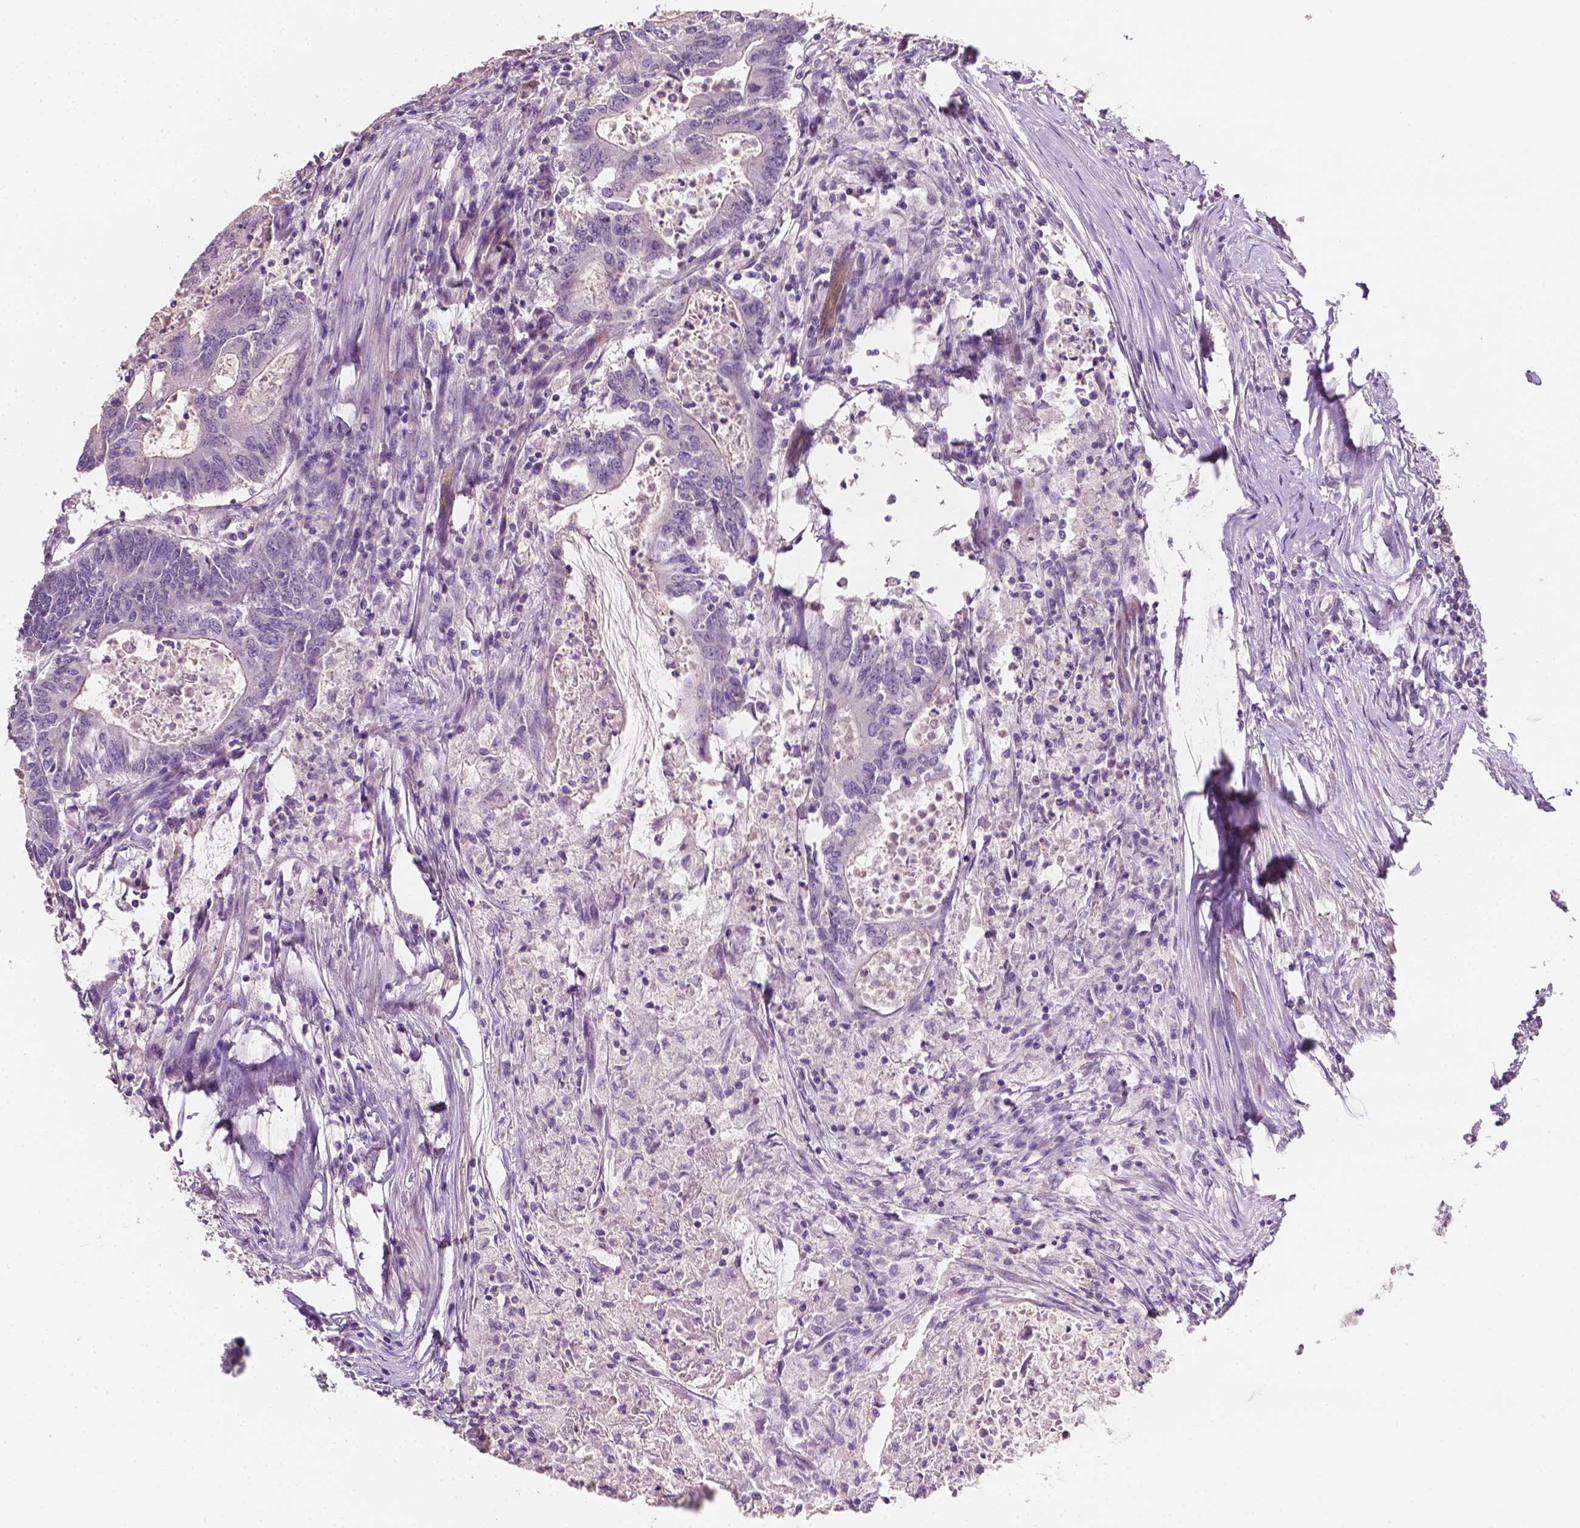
{"staining": {"intensity": "negative", "quantity": "none", "location": "none"}, "tissue": "colorectal cancer", "cell_type": "Tumor cells", "image_type": "cancer", "snomed": [{"axis": "morphology", "description": "Adenocarcinoma, NOS"}, {"axis": "topography", "description": "Colon"}], "caption": "Immunohistochemistry micrograph of human colorectal adenocarcinoma stained for a protein (brown), which reveals no staining in tumor cells.", "gene": "EGFR", "patient": {"sex": "female", "age": 70}}